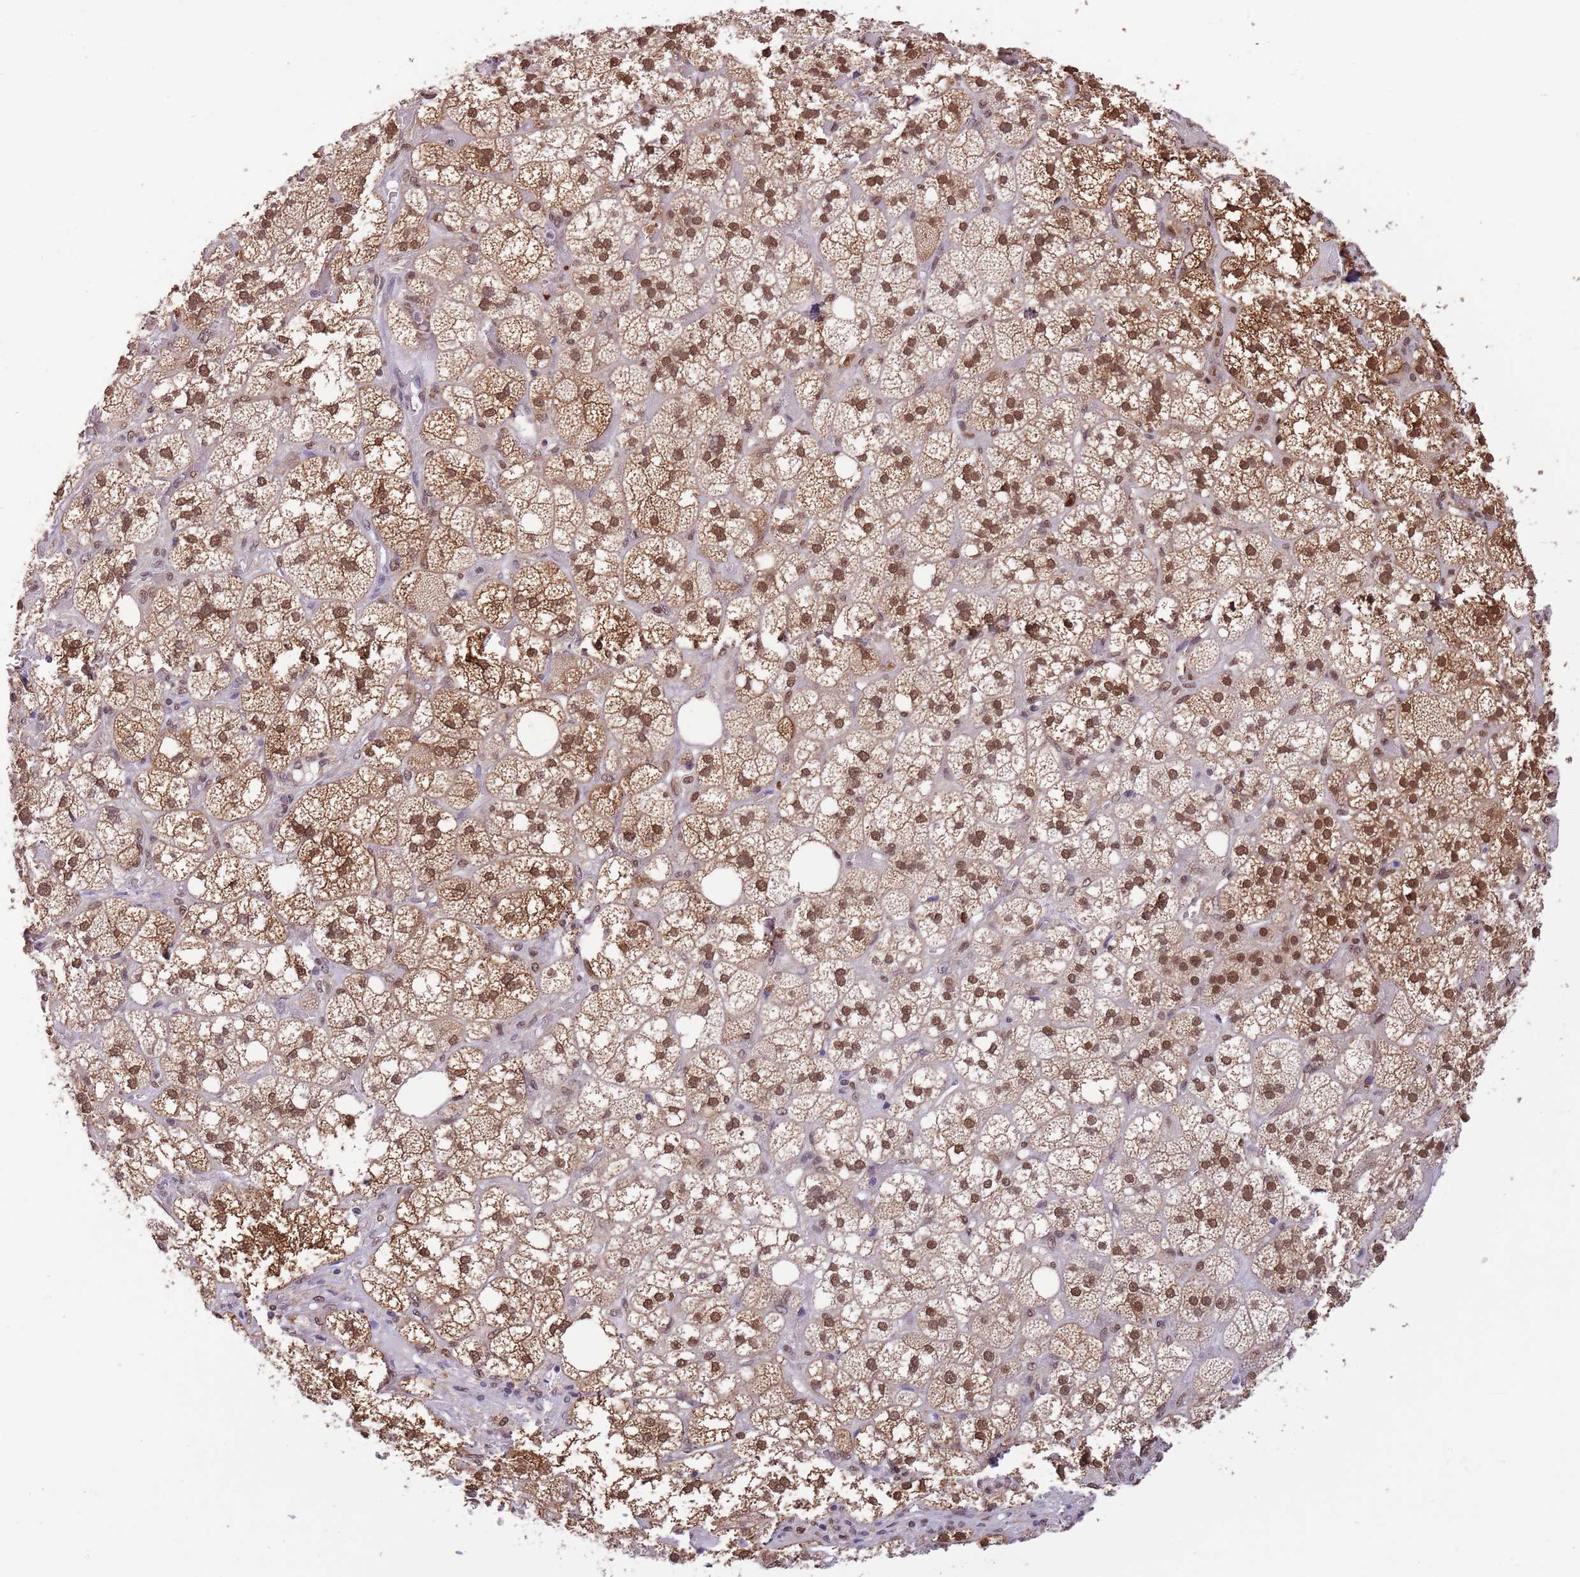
{"staining": {"intensity": "strong", "quantity": ">75%", "location": "cytoplasmic/membranous,nuclear"}, "tissue": "adrenal gland", "cell_type": "Glandular cells", "image_type": "normal", "snomed": [{"axis": "morphology", "description": "Normal tissue, NOS"}, {"axis": "topography", "description": "Adrenal gland"}], "caption": "Protein positivity by immunohistochemistry exhibits strong cytoplasmic/membranous,nuclear expression in approximately >75% of glandular cells in normal adrenal gland.", "gene": "TRIM32", "patient": {"sex": "male", "age": 61}}